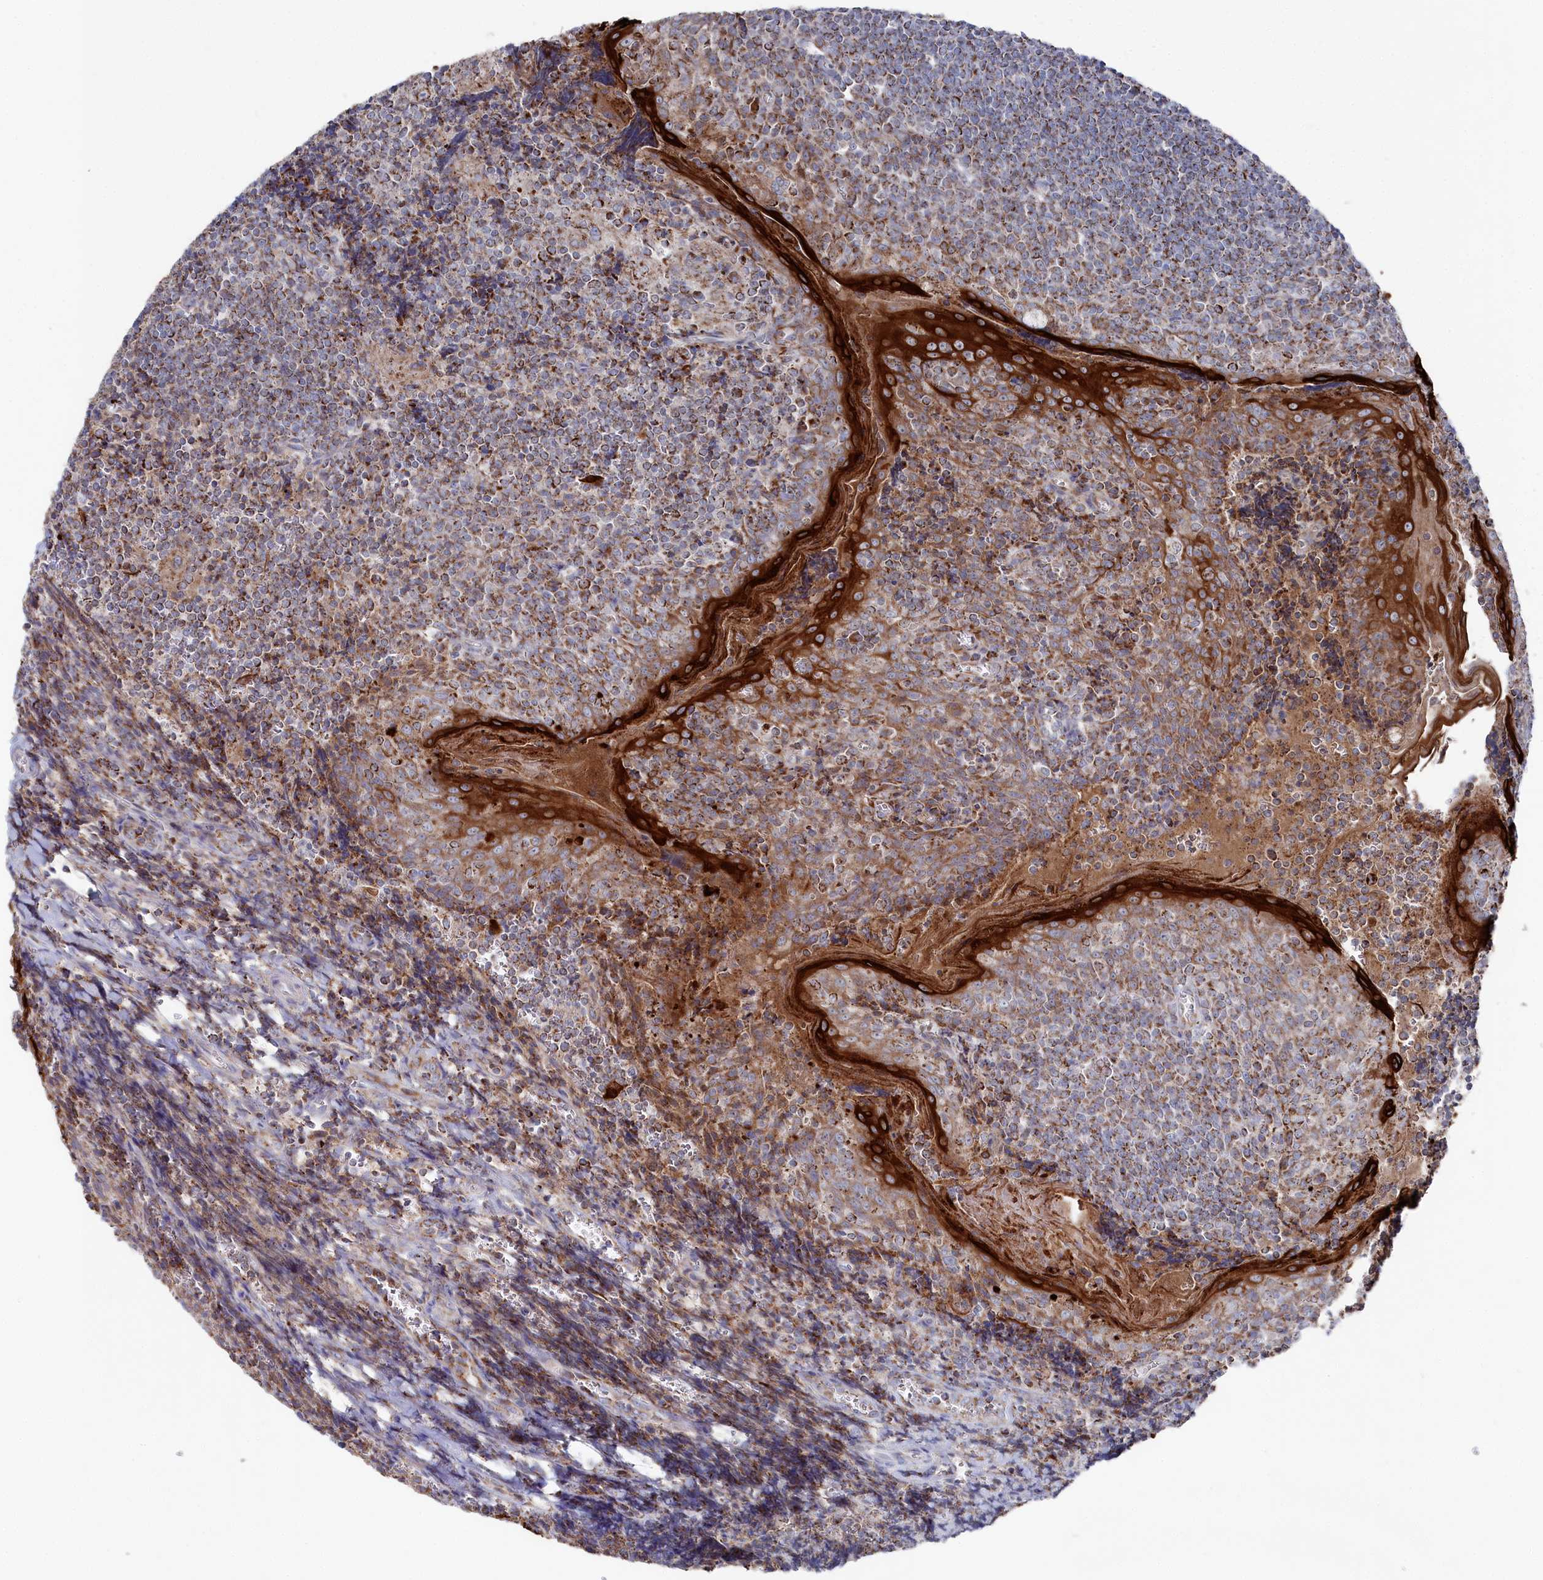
{"staining": {"intensity": "strong", "quantity": "25%-75%", "location": "cytoplasmic/membranous"}, "tissue": "tonsil", "cell_type": "Germinal center cells", "image_type": "normal", "snomed": [{"axis": "morphology", "description": "Normal tissue, NOS"}, {"axis": "topography", "description": "Tonsil"}], "caption": "Immunohistochemical staining of benign human tonsil shows high levels of strong cytoplasmic/membranous expression in about 25%-75% of germinal center cells. (IHC, brightfield microscopy, high magnification).", "gene": "GLS2", "patient": {"sex": "male", "age": 27}}